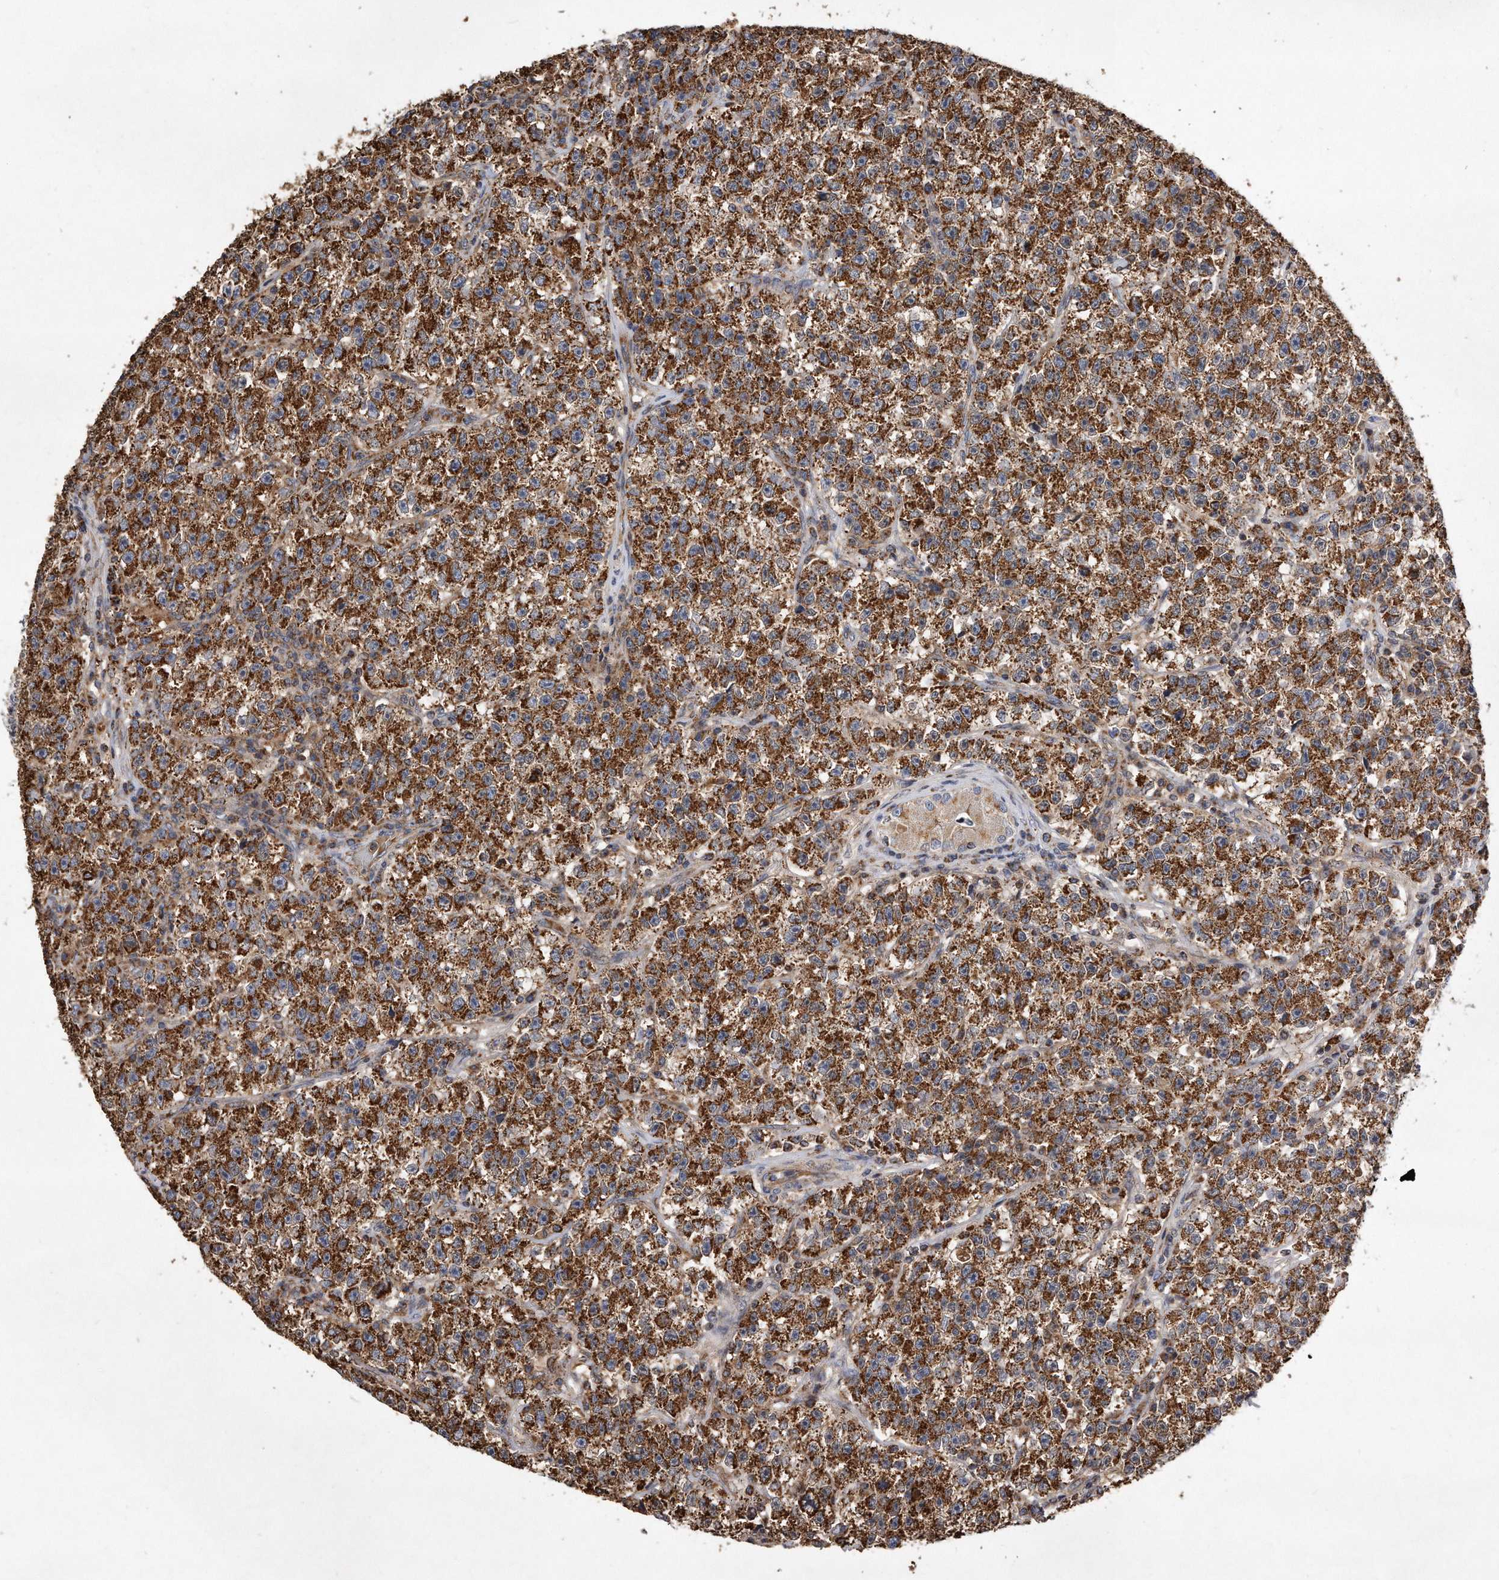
{"staining": {"intensity": "strong", "quantity": ">75%", "location": "cytoplasmic/membranous"}, "tissue": "testis cancer", "cell_type": "Tumor cells", "image_type": "cancer", "snomed": [{"axis": "morphology", "description": "Seminoma, NOS"}, {"axis": "topography", "description": "Testis"}], "caption": "Testis cancer tissue reveals strong cytoplasmic/membranous expression in about >75% of tumor cells (DAB = brown stain, brightfield microscopy at high magnification).", "gene": "PPP5C", "patient": {"sex": "male", "age": 22}}